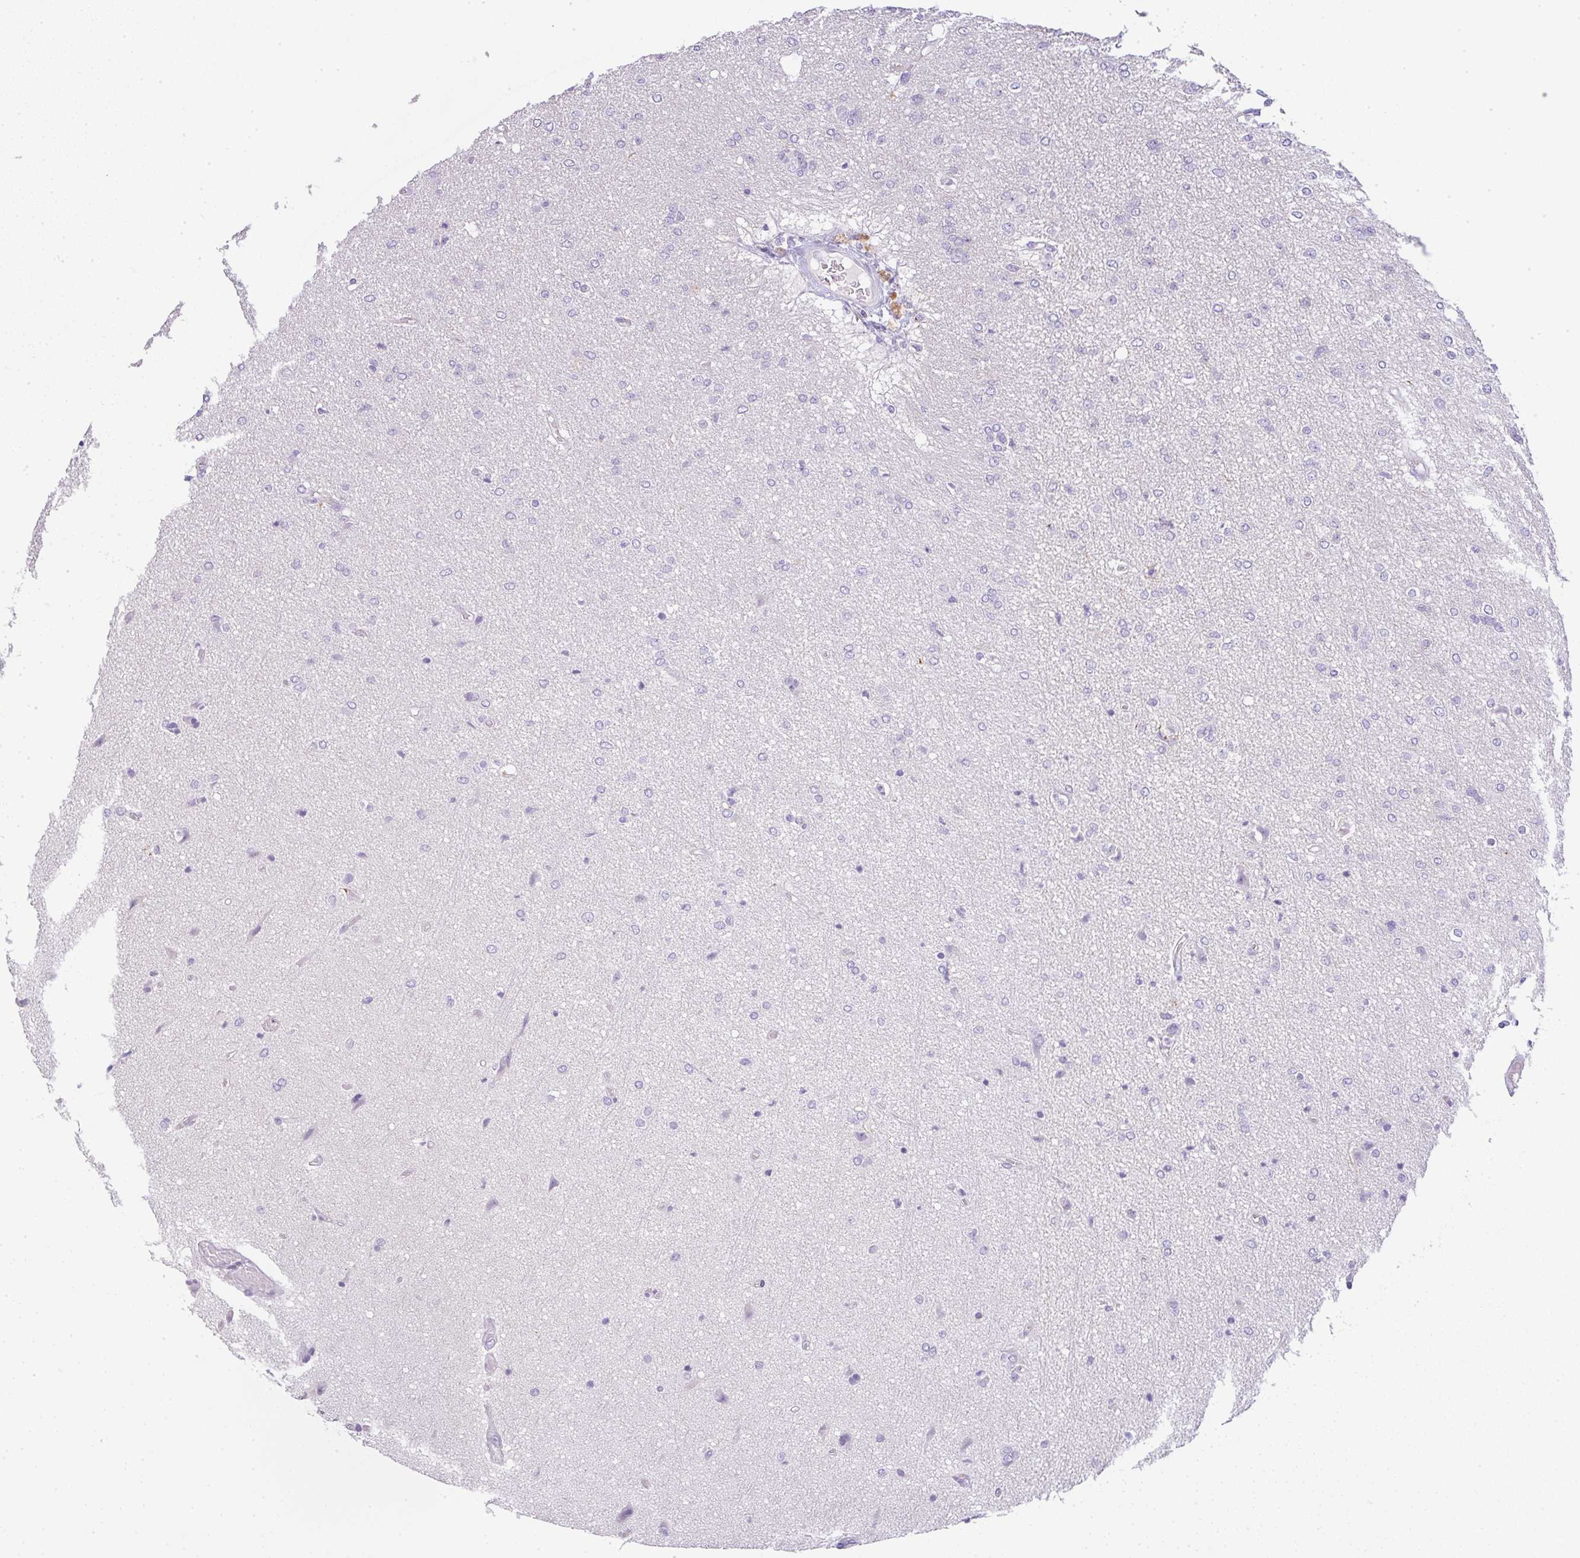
{"staining": {"intensity": "negative", "quantity": "none", "location": "none"}, "tissue": "glioma", "cell_type": "Tumor cells", "image_type": "cancer", "snomed": [{"axis": "morphology", "description": "Glioma, malignant, Low grade"}, {"axis": "topography", "description": "Brain"}], "caption": "This is an IHC micrograph of malignant glioma (low-grade). There is no positivity in tumor cells.", "gene": "LPAR4", "patient": {"sex": "male", "age": 26}}